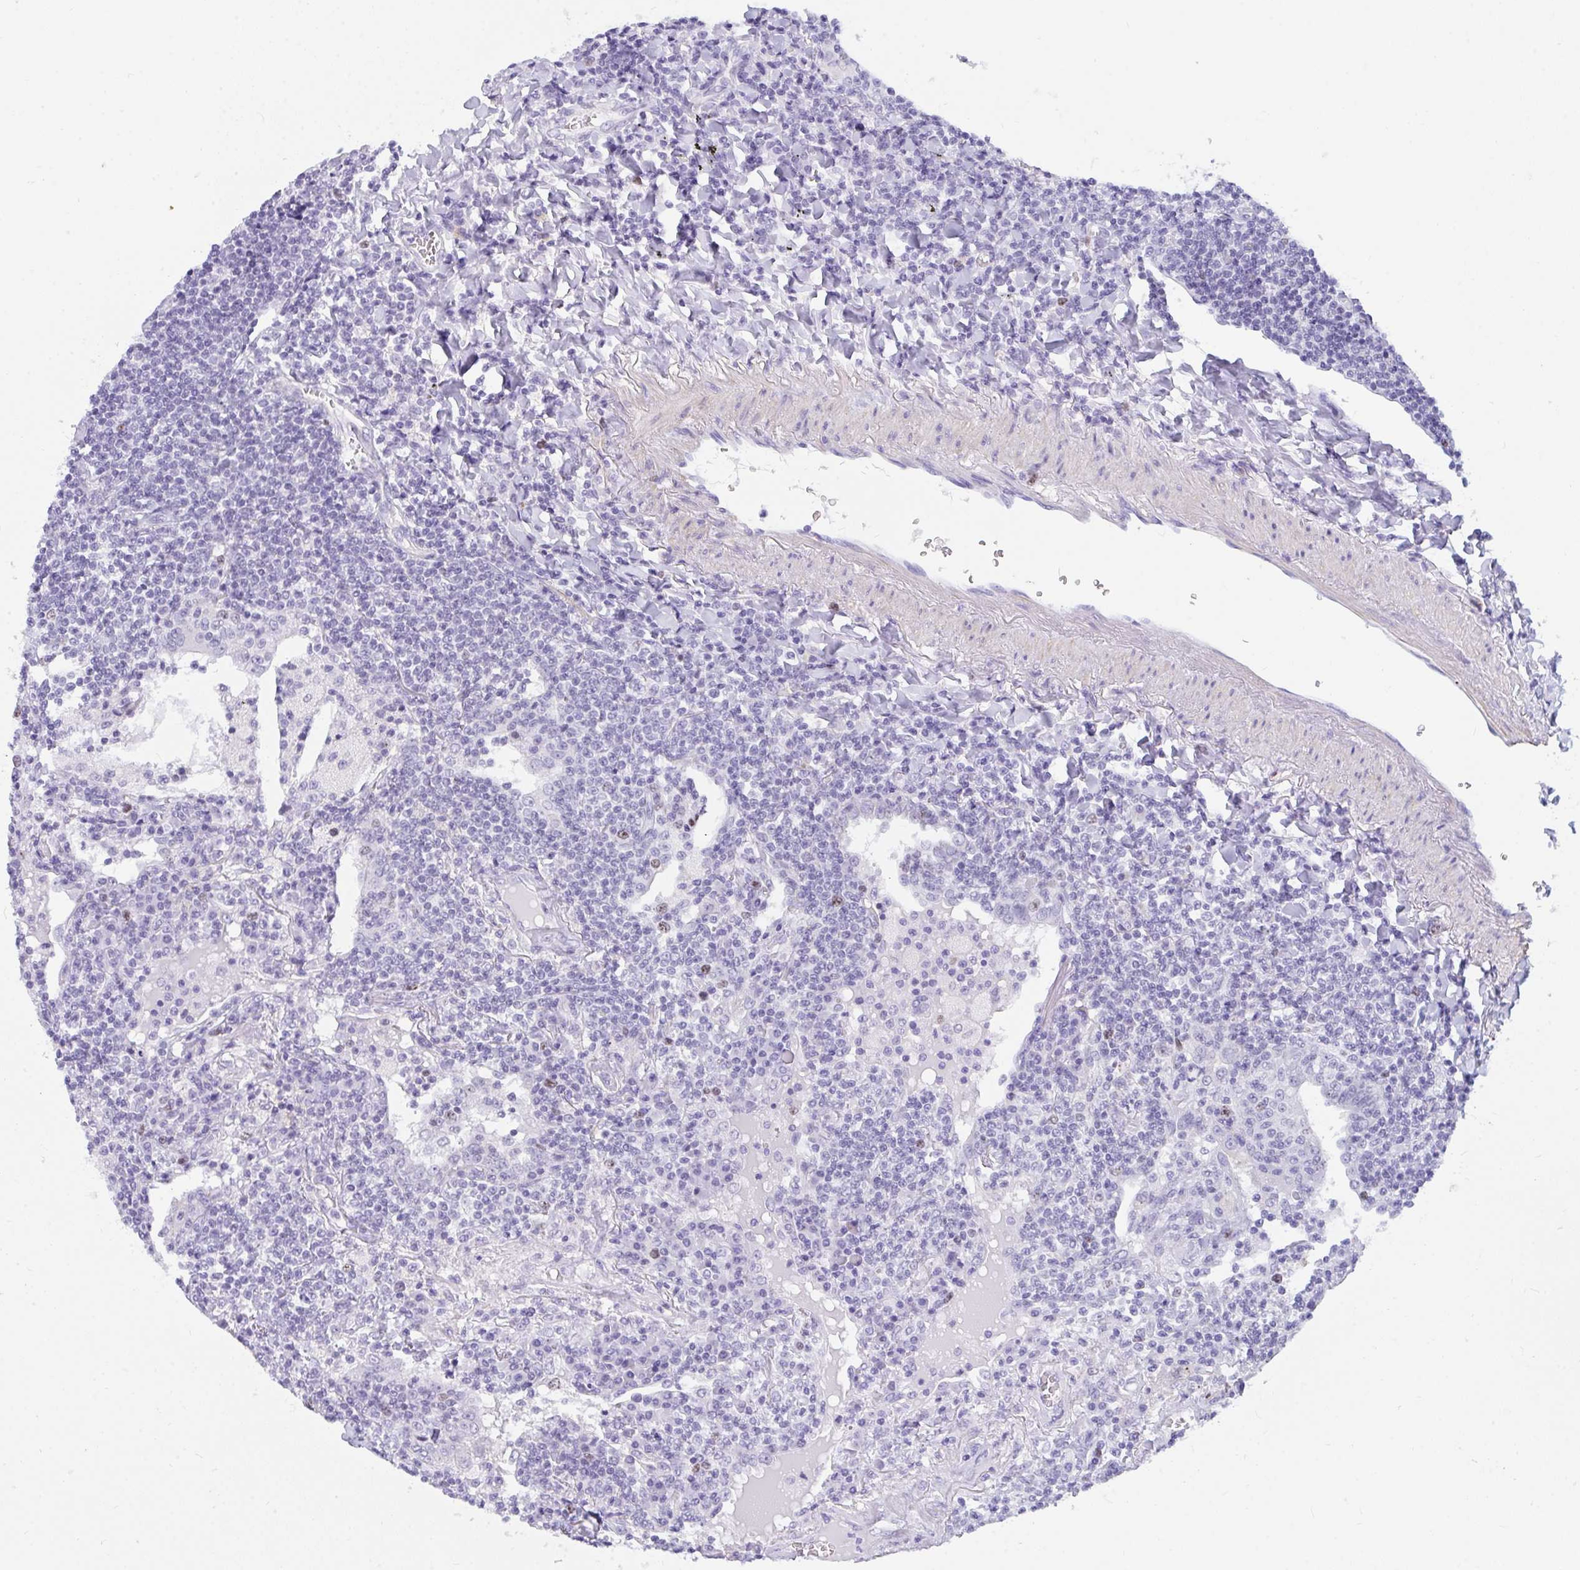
{"staining": {"intensity": "negative", "quantity": "none", "location": "none"}, "tissue": "lymphoma", "cell_type": "Tumor cells", "image_type": "cancer", "snomed": [{"axis": "morphology", "description": "Malignant lymphoma, non-Hodgkin's type, Low grade"}, {"axis": "topography", "description": "Lung"}], "caption": "High magnification brightfield microscopy of lymphoma stained with DAB (brown) and counterstained with hematoxylin (blue): tumor cells show no significant positivity.", "gene": "SUZ12", "patient": {"sex": "female", "age": 71}}